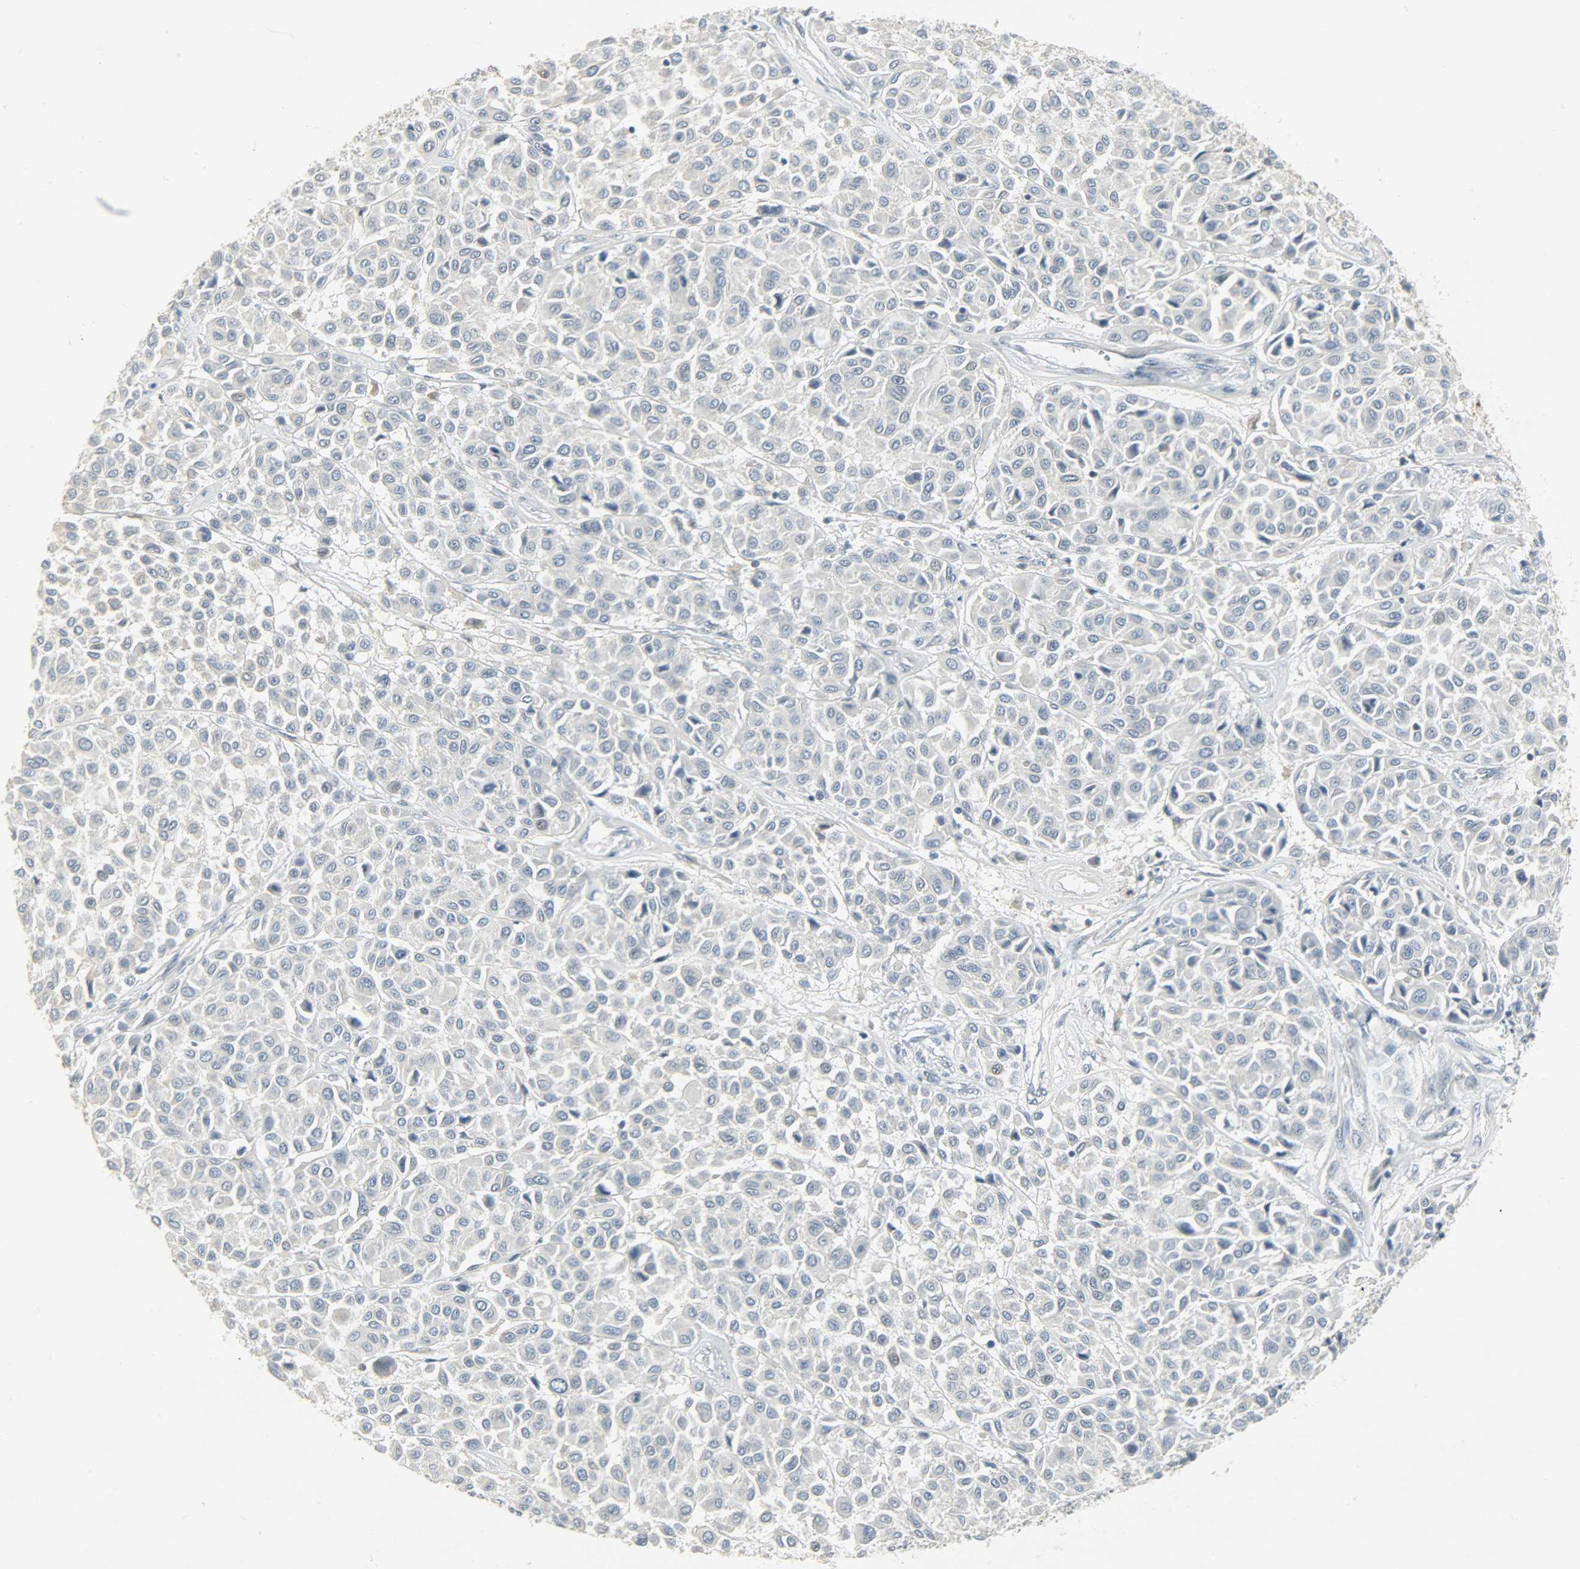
{"staining": {"intensity": "negative", "quantity": "none", "location": "none"}, "tissue": "melanoma", "cell_type": "Tumor cells", "image_type": "cancer", "snomed": [{"axis": "morphology", "description": "Malignant melanoma, Metastatic site"}, {"axis": "topography", "description": "Soft tissue"}], "caption": "Photomicrograph shows no significant protein positivity in tumor cells of melanoma.", "gene": "CAMK4", "patient": {"sex": "male", "age": 41}}